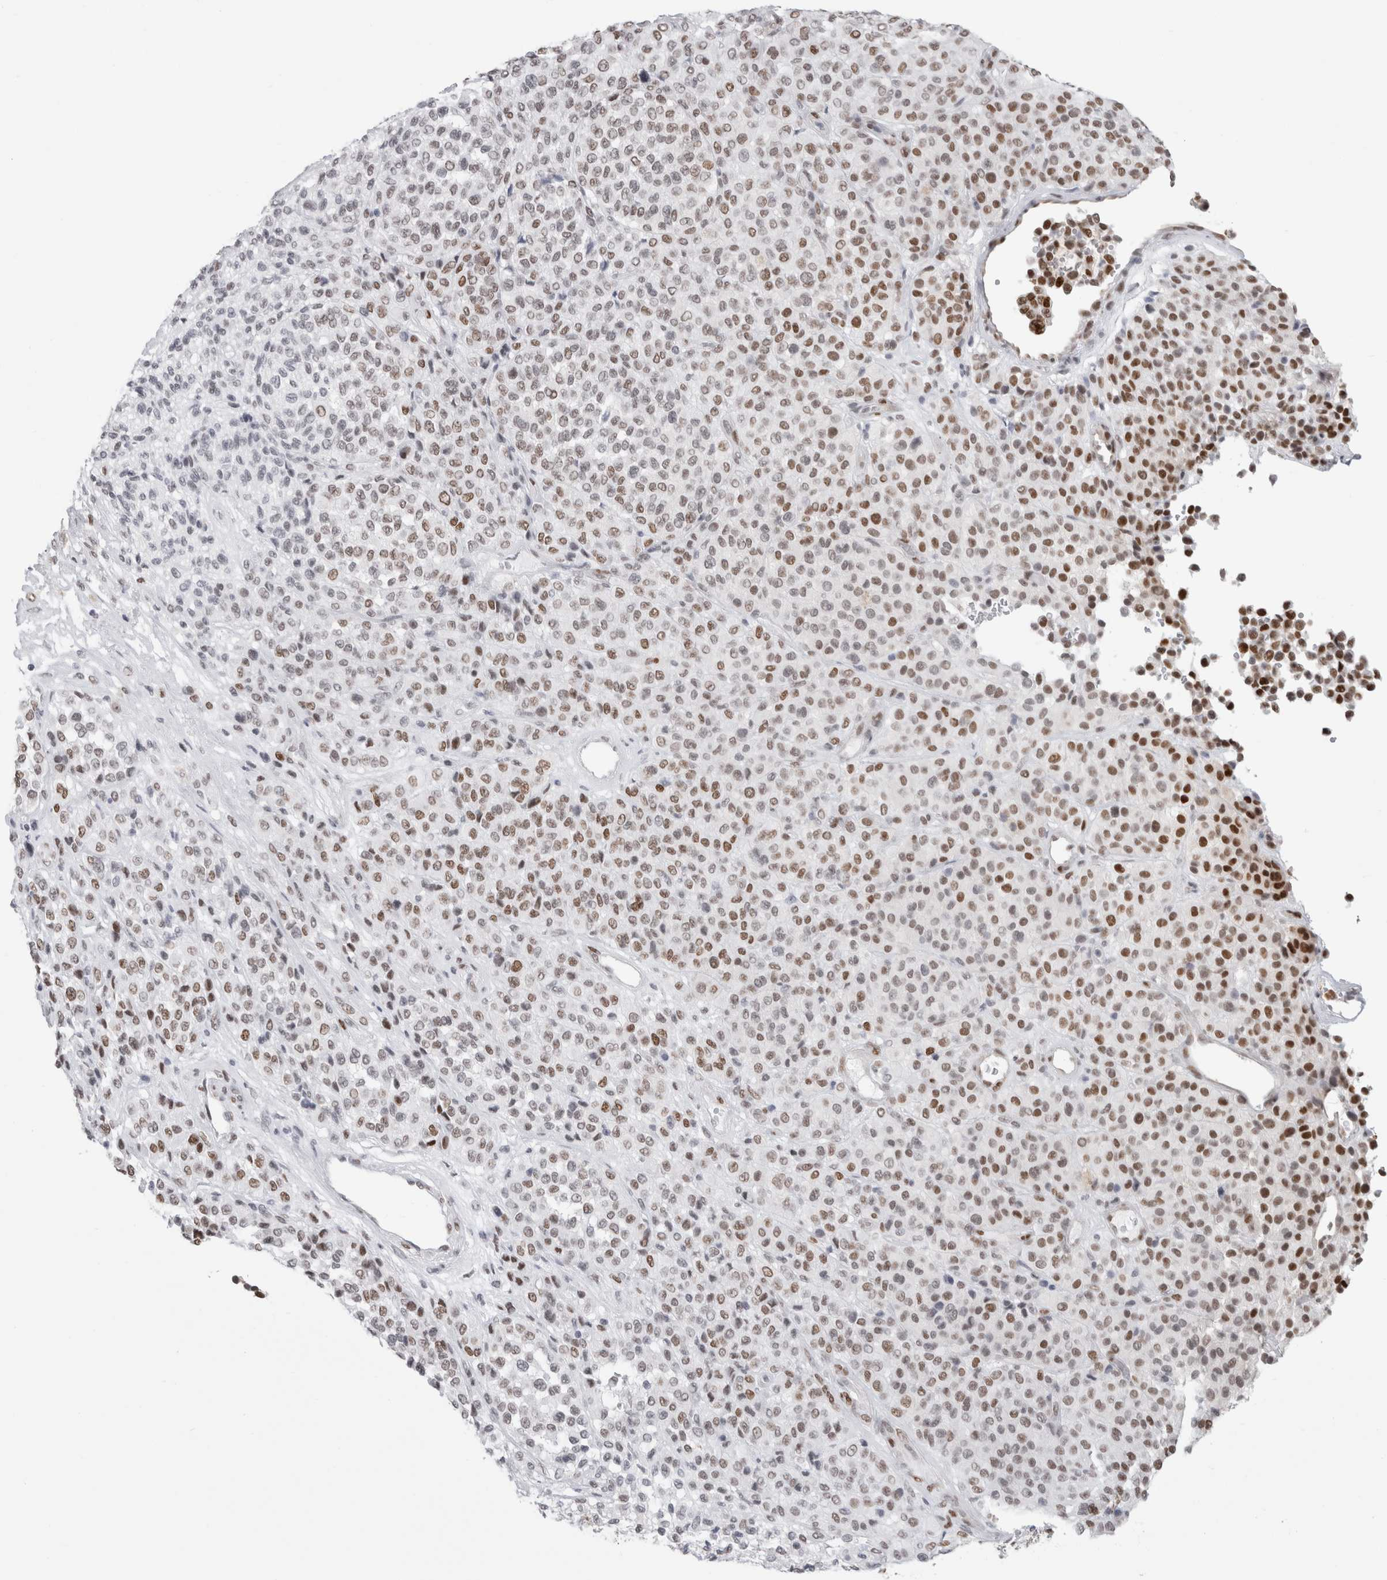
{"staining": {"intensity": "moderate", "quantity": ">75%", "location": "nuclear"}, "tissue": "melanoma", "cell_type": "Tumor cells", "image_type": "cancer", "snomed": [{"axis": "morphology", "description": "Malignant melanoma, Metastatic site"}, {"axis": "topography", "description": "Pancreas"}], "caption": "An IHC photomicrograph of neoplastic tissue is shown. Protein staining in brown shows moderate nuclear positivity in melanoma within tumor cells.", "gene": "SMARCC1", "patient": {"sex": "female", "age": 30}}